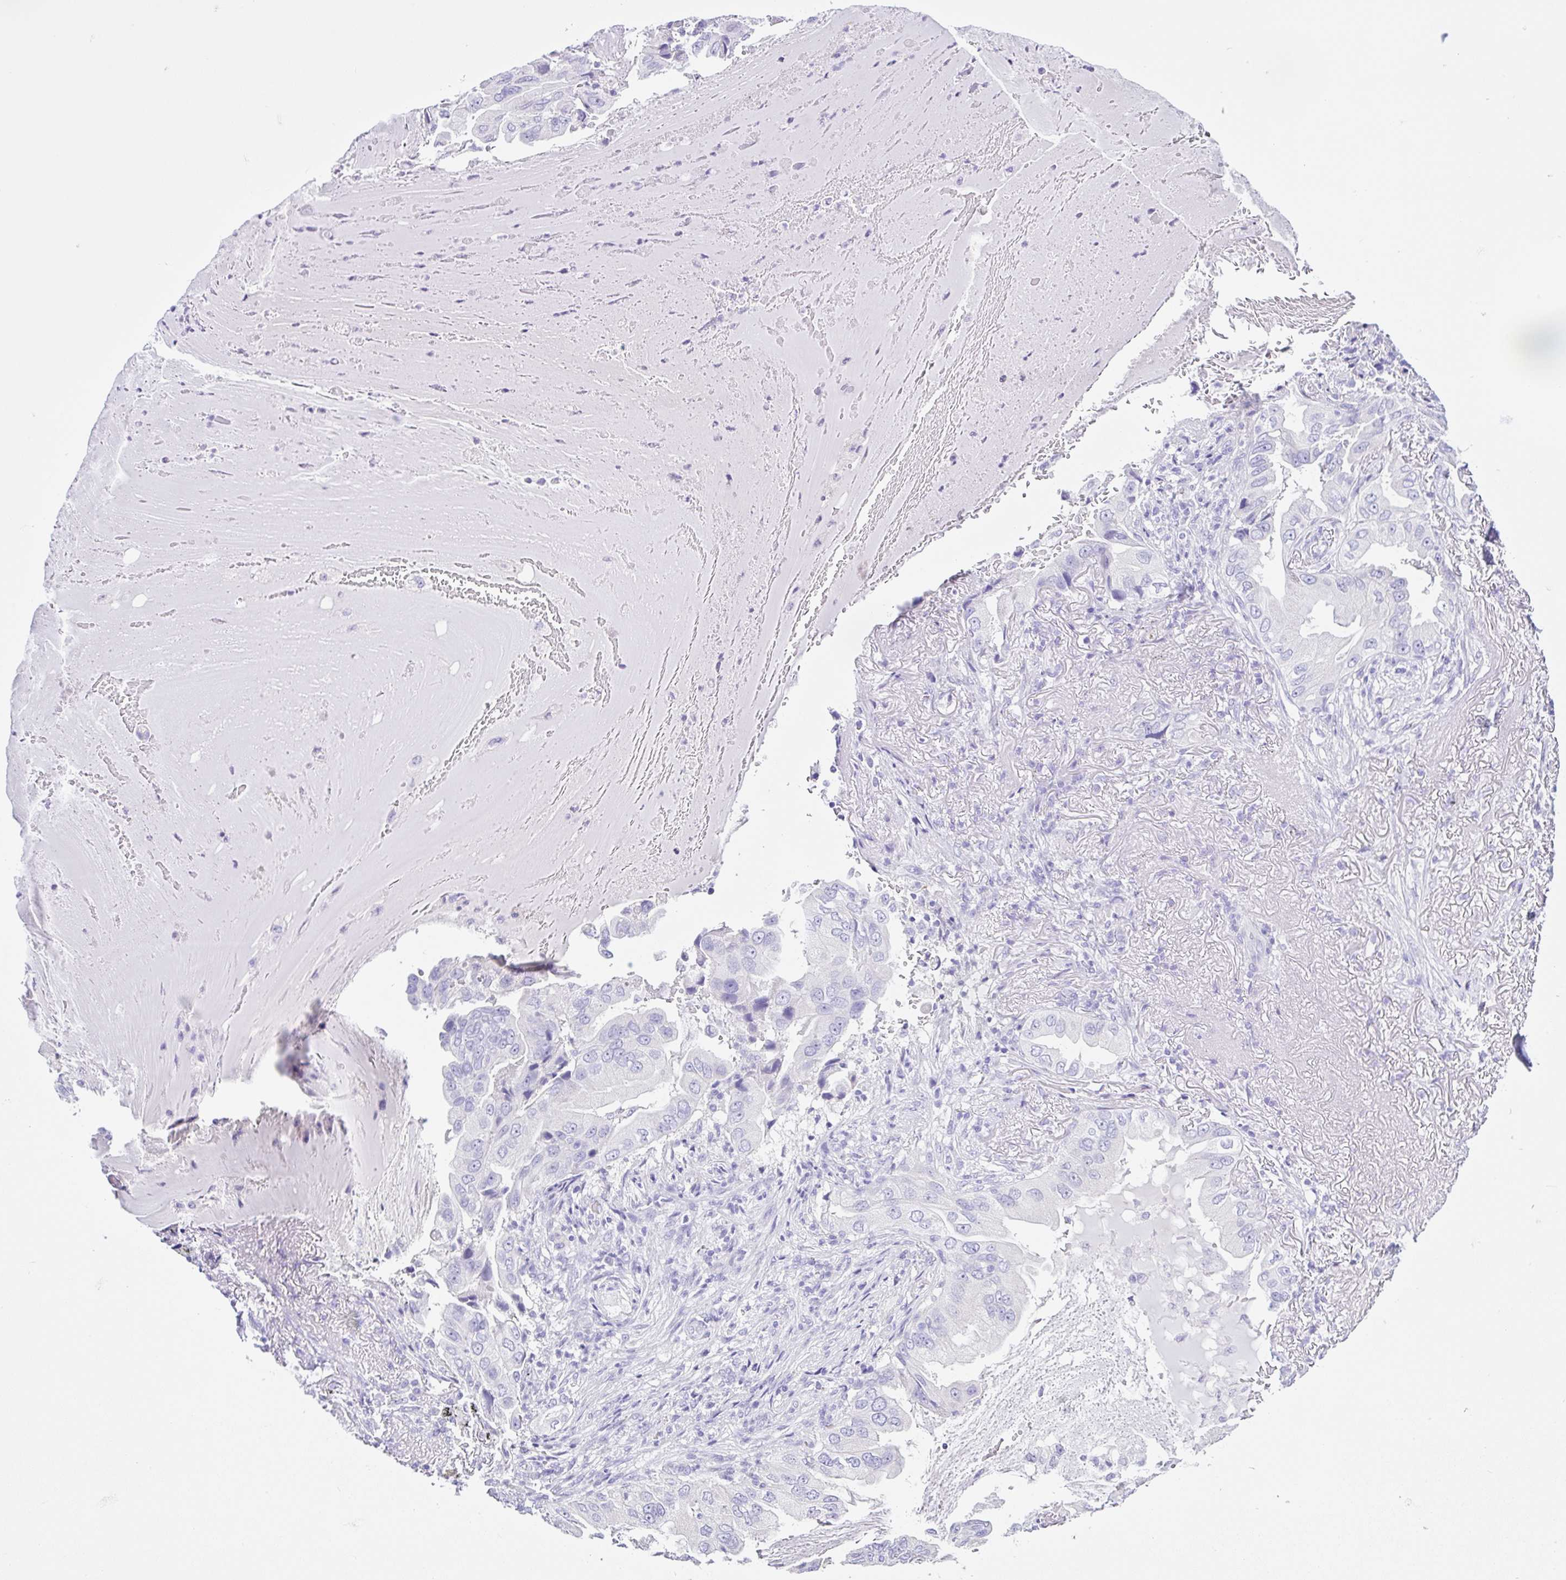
{"staining": {"intensity": "negative", "quantity": "none", "location": "none"}, "tissue": "lung cancer", "cell_type": "Tumor cells", "image_type": "cancer", "snomed": [{"axis": "morphology", "description": "Adenocarcinoma, NOS"}, {"axis": "topography", "description": "Lung"}], "caption": "The histopathology image shows no staining of tumor cells in lung cancer.", "gene": "CYP19A1", "patient": {"sex": "female", "age": 69}}